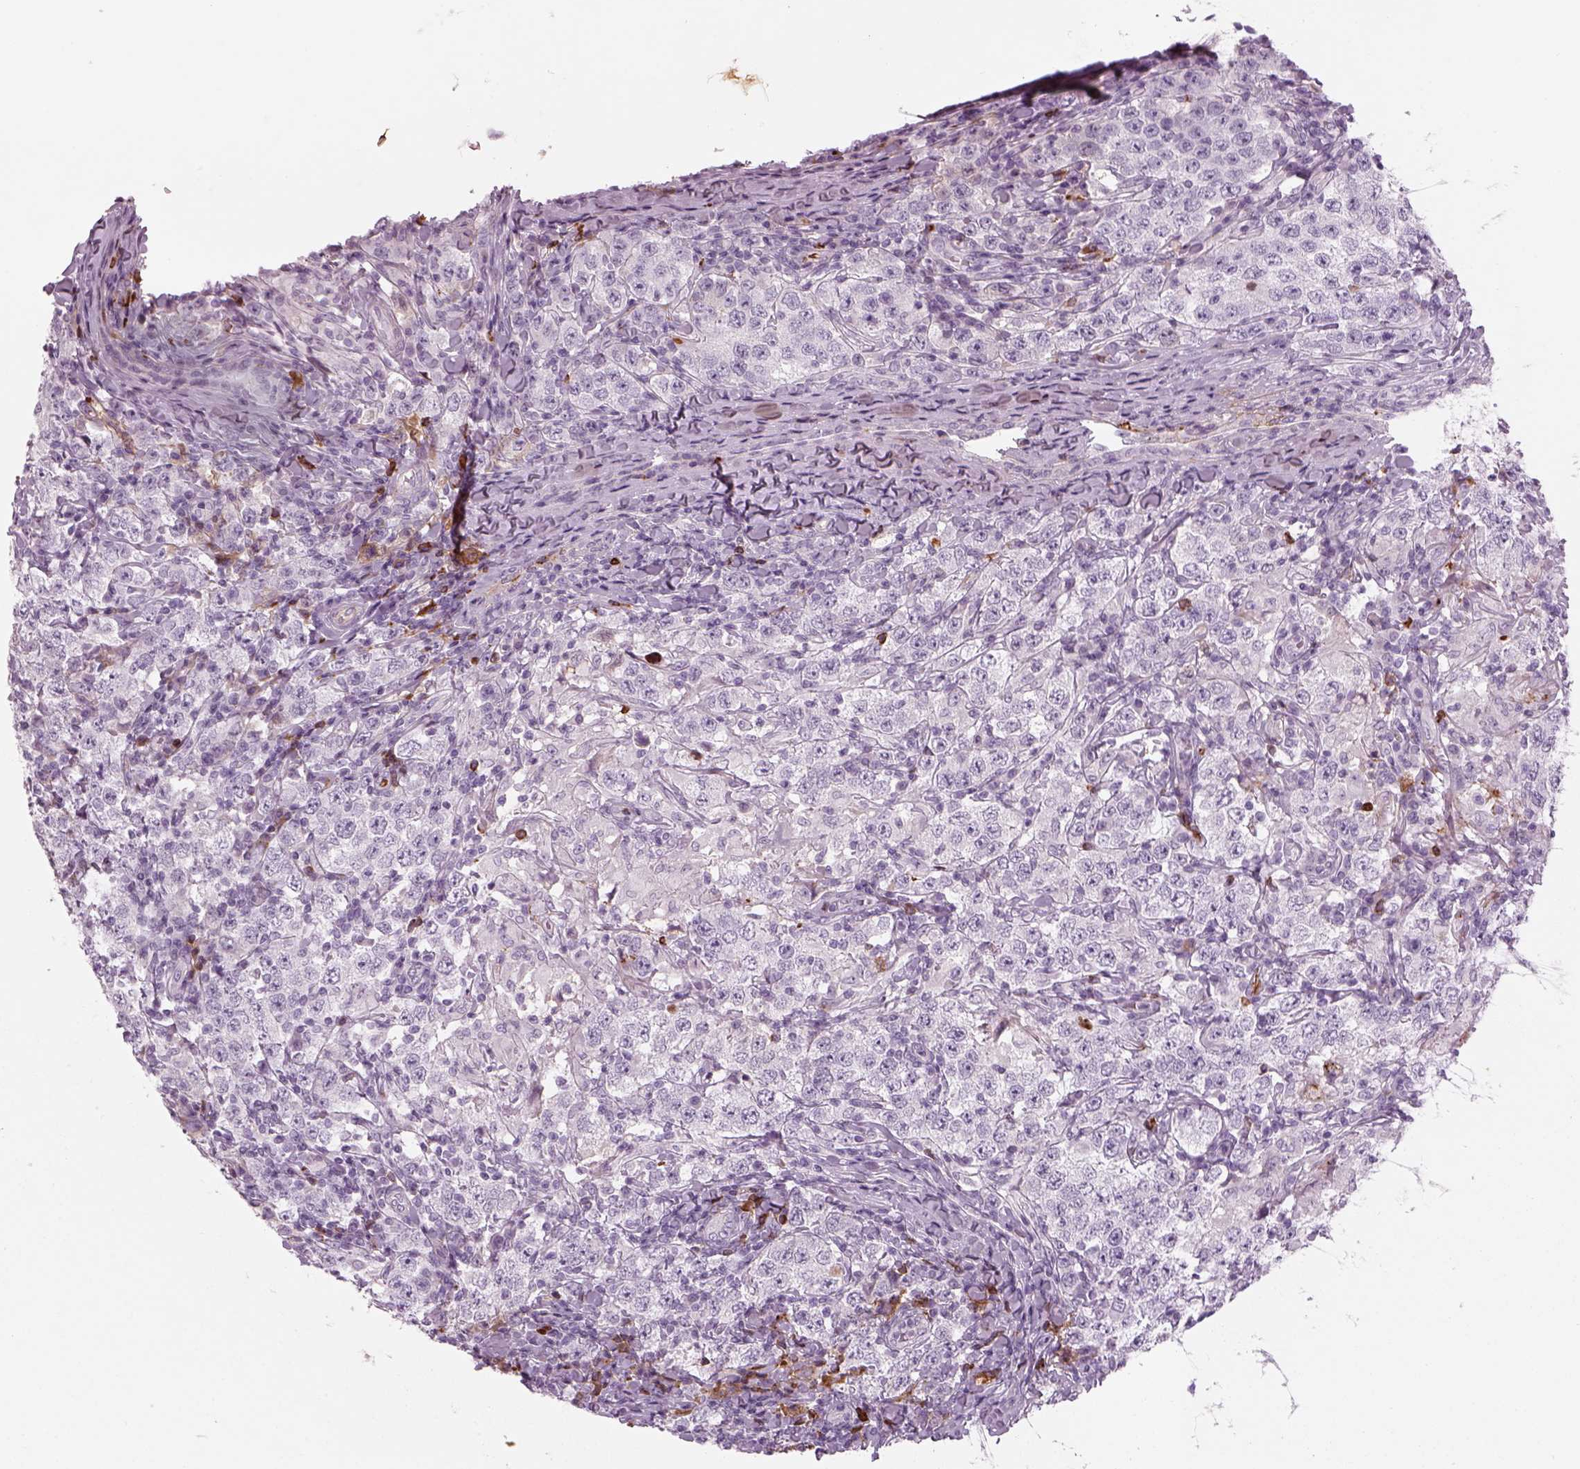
{"staining": {"intensity": "negative", "quantity": "none", "location": "none"}, "tissue": "testis cancer", "cell_type": "Tumor cells", "image_type": "cancer", "snomed": [{"axis": "morphology", "description": "Seminoma, NOS"}, {"axis": "morphology", "description": "Carcinoma, Embryonal, NOS"}, {"axis": "topography", "description": "Testis"}], "caption": "Tumor cells show no significant expression in testis embryonal carcinoma. Brightfield microscopy of IHC stained with DAB (3,3'-diaminobenzidine) (brown) and hematoxylin (blue), captured at high magnification.", "gene": "PABPC1L2B", "patient": {"sex": "male", "age": 41}}